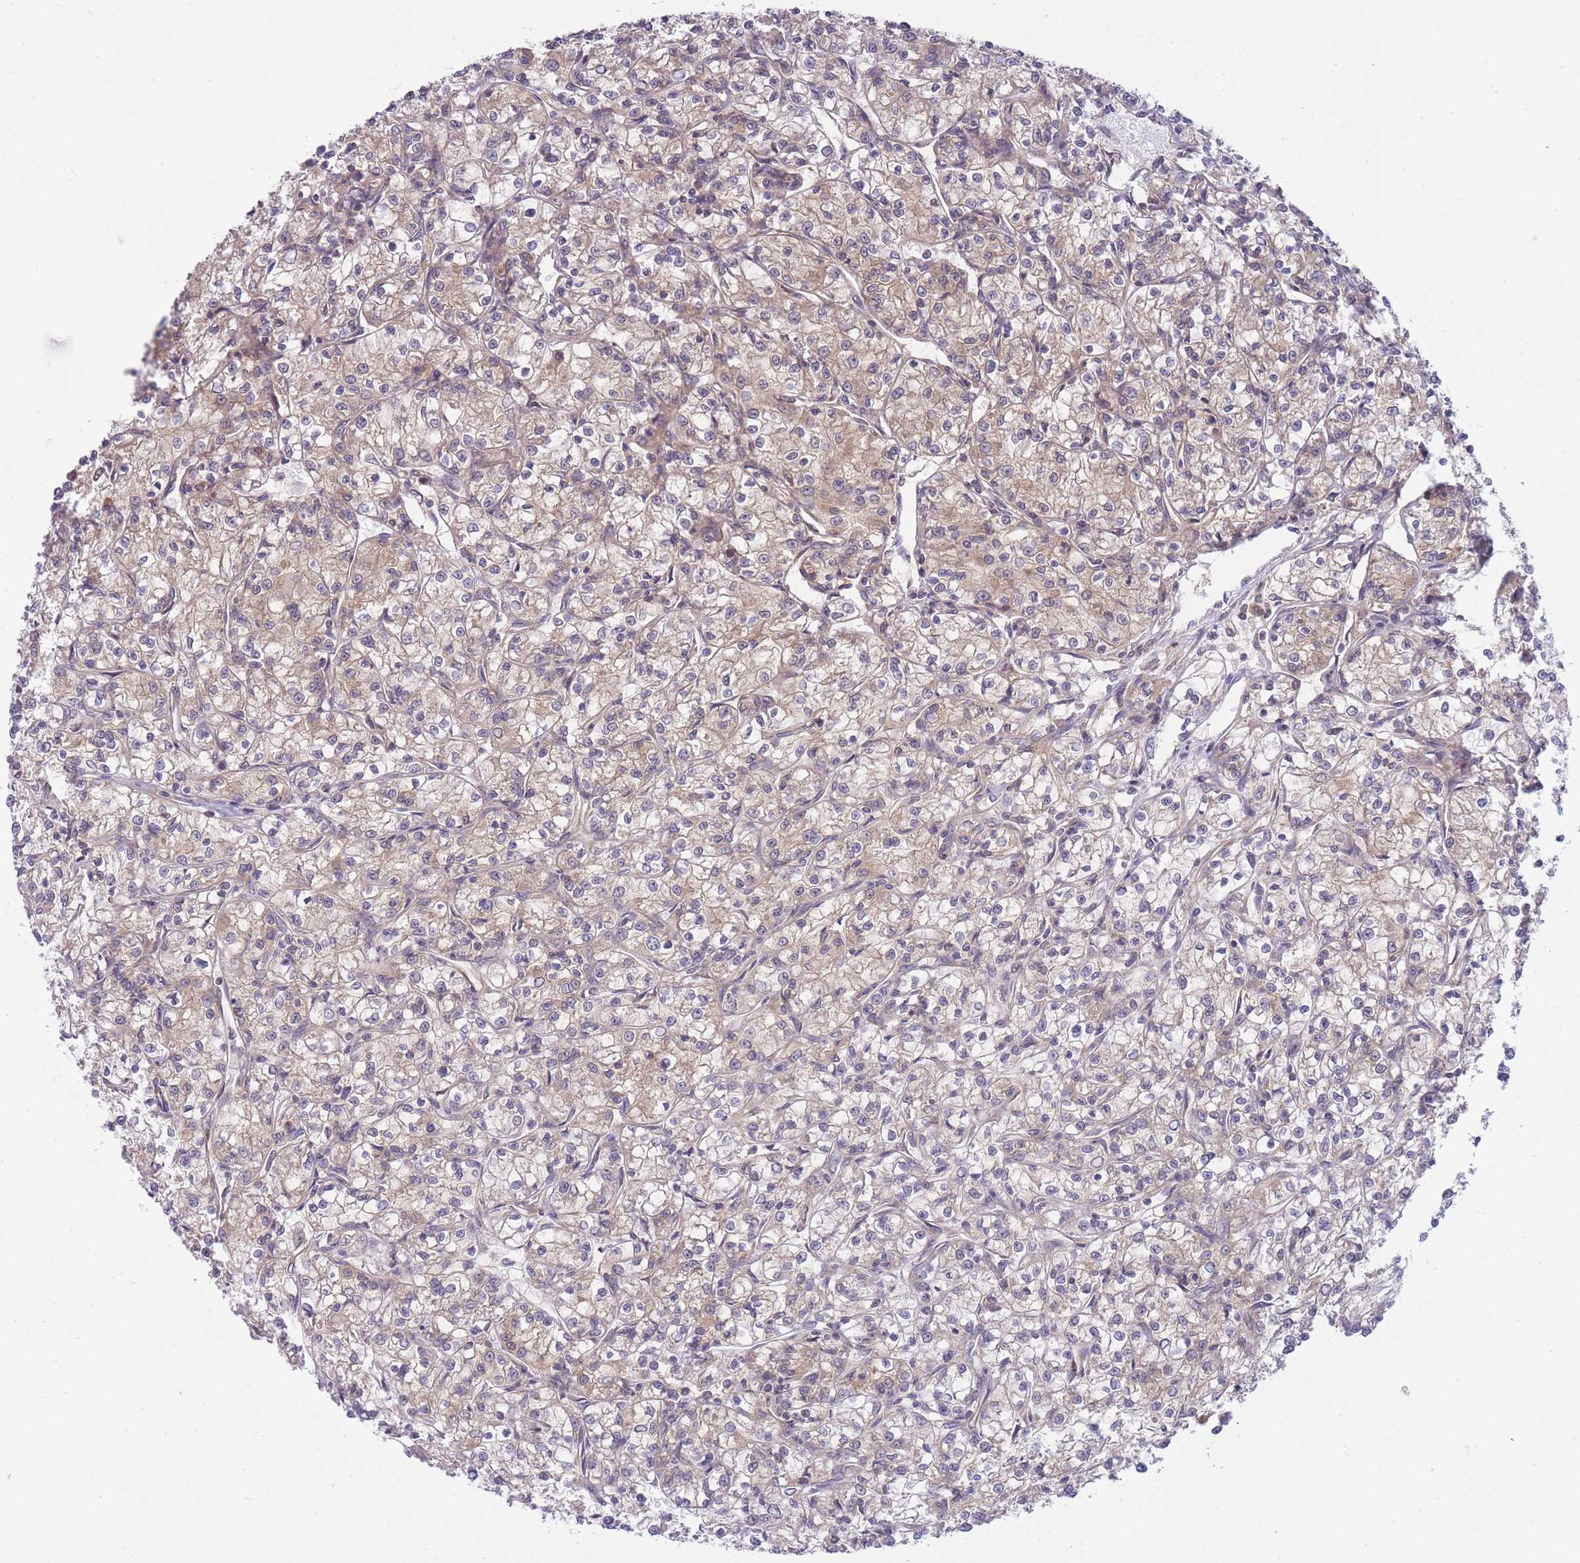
{"staining": {"intensity": "weak", "quantity": ">75%", "location": "cytoplasmic/membranous"}, "tissue": "renal cancer", "cell_type": "Tumor cells", "image_type": "cancer", "snomed": [{"axis": "morphology", "description": "Adenocarcinoma, NOS"}, {"axis": "topography", "description": "Kidney"}], "caption": "Weak cytoplasmic/membranous positivity is seen in about >75% of tumor cells in renal cancer (adenocarcinoma).", "gene": "PFDN6", "patient": {"sex": "female", "age": 59}}